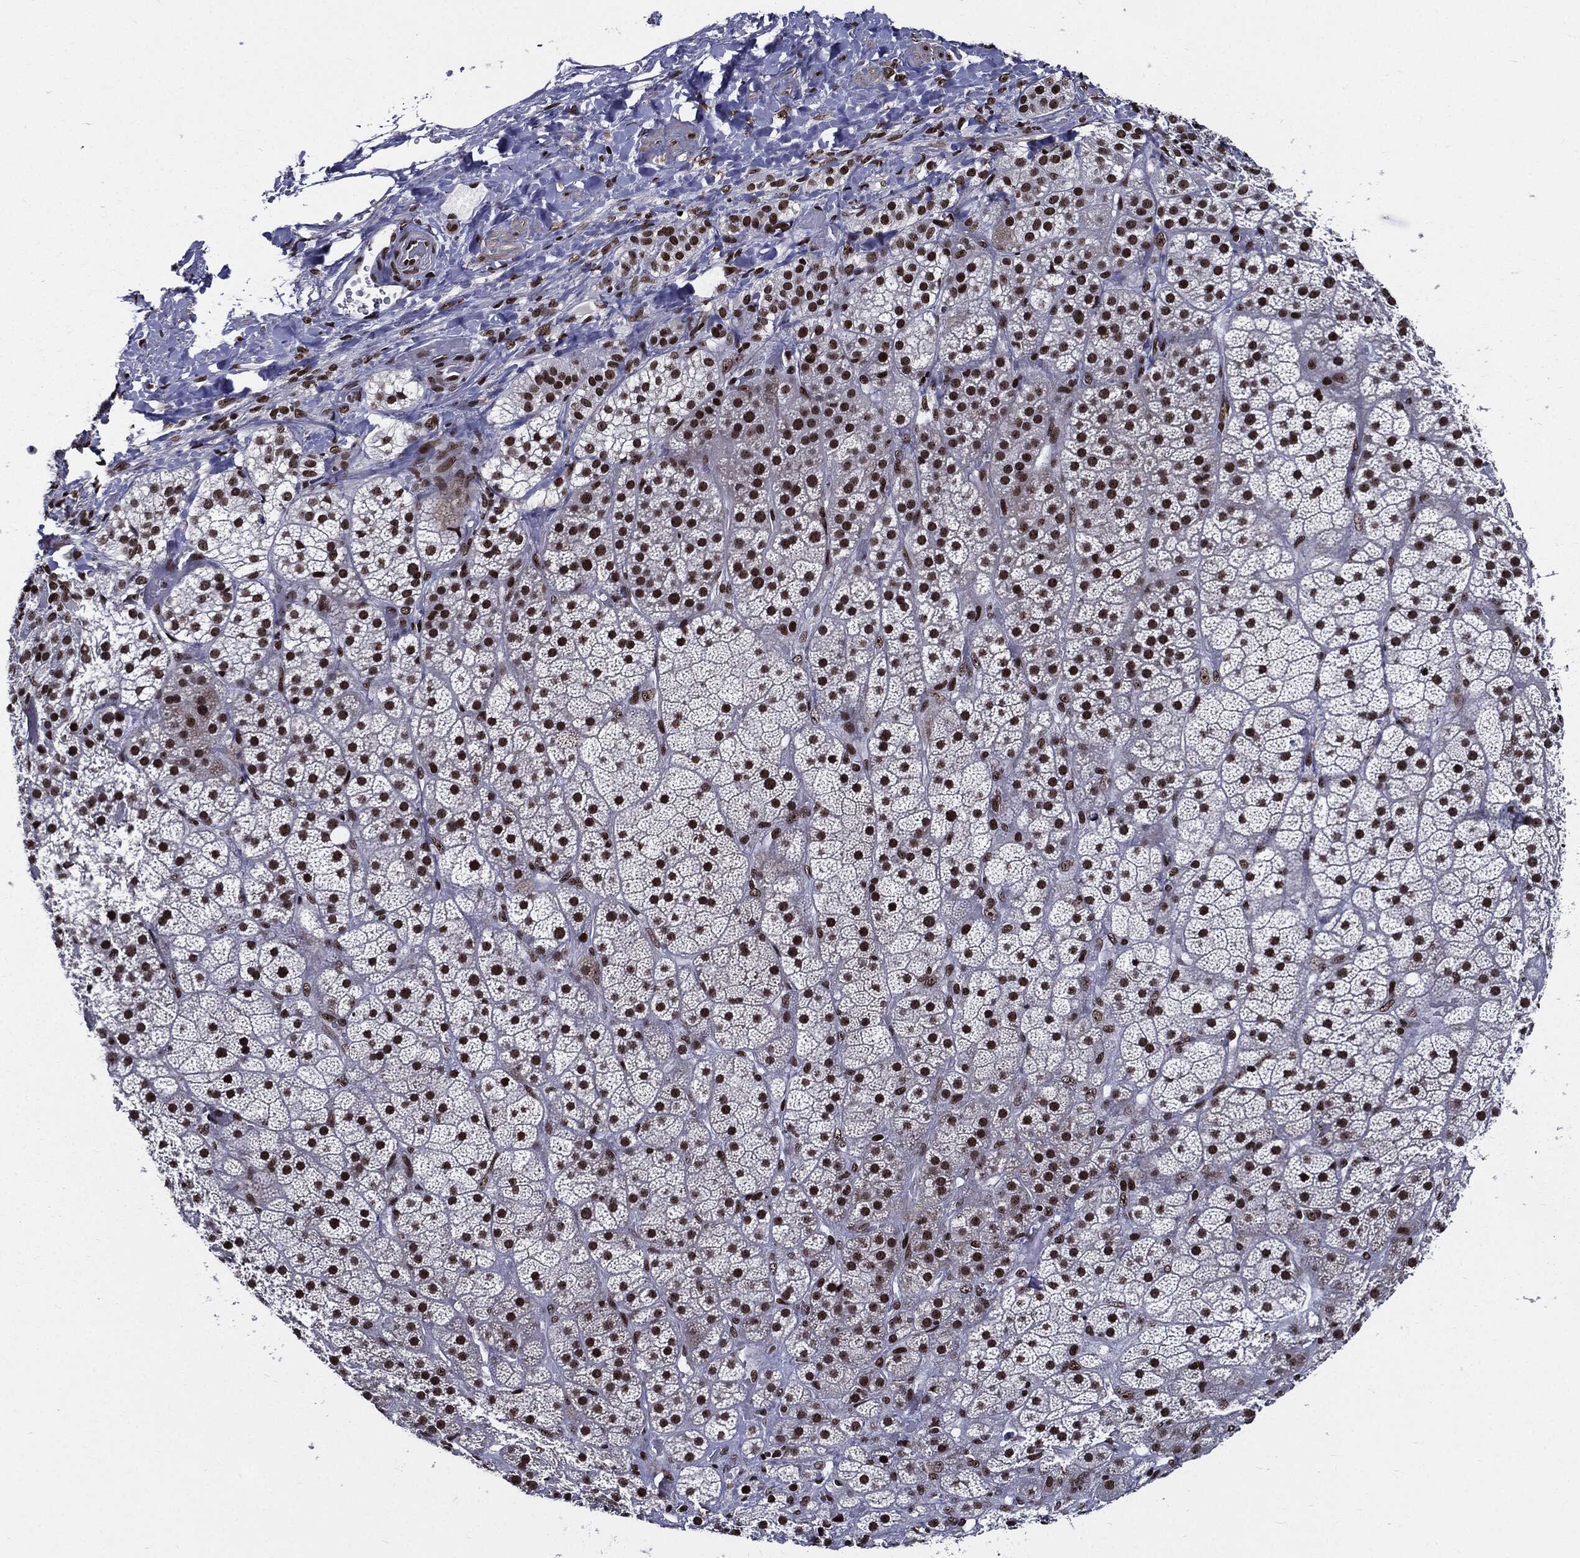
{"staining": {"intensity": "strong", "quantity": ">75%", "location": "nuclear"}, "tissue": "adrenal gland", "cell_type": "Glandular cells", "image_type": "normal", "snomed": [{"axis": "morphology", "description": "Normal tissue, NOS"}, {"axis": "topography", "description": "Adrenal gland"}], "caption": "Human adrenal gland stained with a brown dye demonstrates strong nuclear positive positivity in about >75% of glandular cells.", "gene": "ZFP91", "patient": {"sex": "male", "age": 57}}